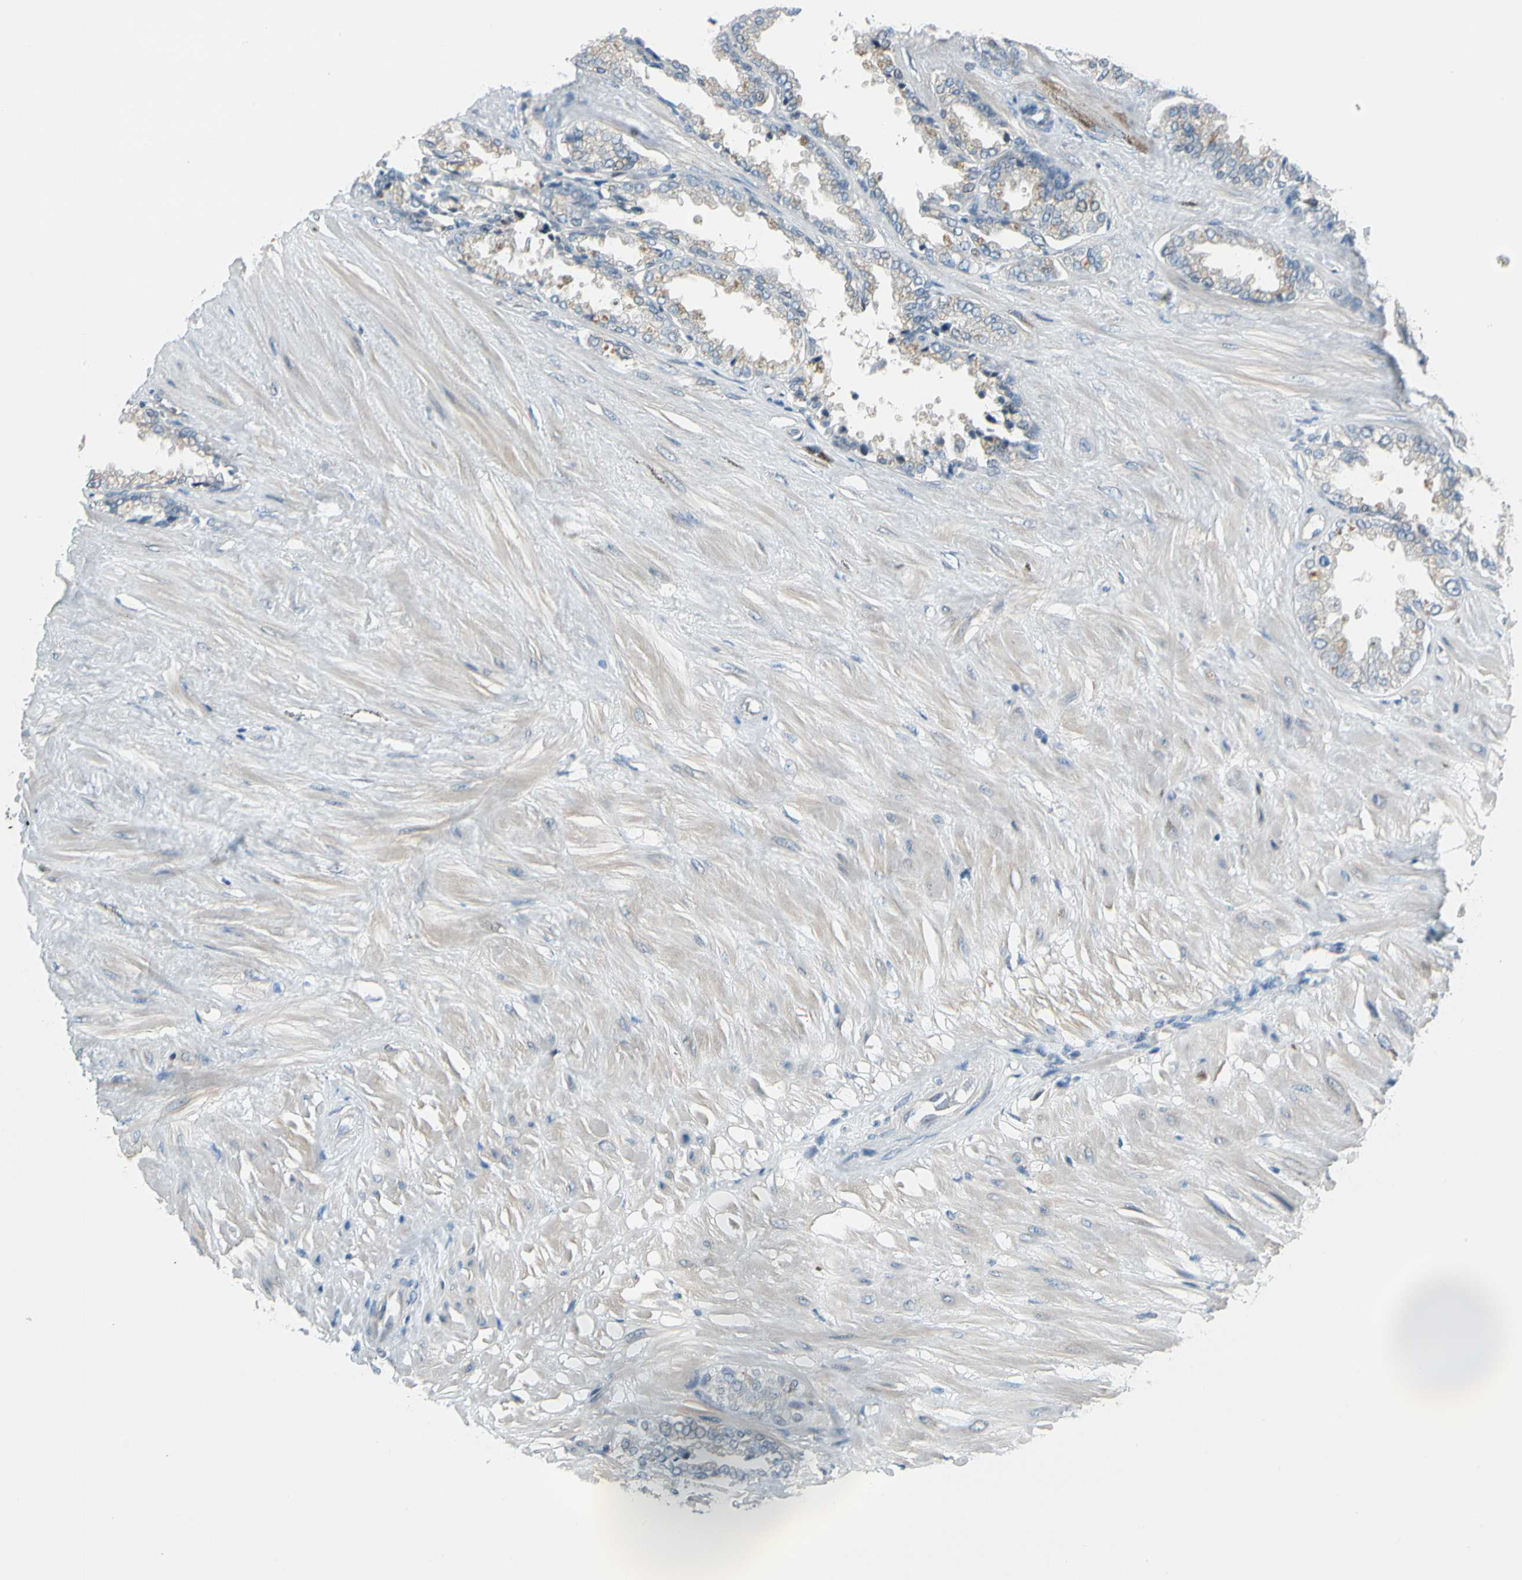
{"staining": {"intensity": "moderate", "quantity": "<25%", "location": "cytoplasmic/membranous"}, "tissue": "seminal vesicle", "cell_type": "Glandular cells", "image_type": "normal", "snomed": [{"axis": "morphology", "description": "Normal tissue, NOS"}, {"axis": "topography", "description": "Seminal veicle"}], "caption": "DAB immunohistochemical staining of normal seminal vesicle demonstrates moderate cytoplasmic/membranous protein staining in approximately <25% of glandular cells. The staining was performed using DAB, with brown indicating positive protein expression. Nuclei are stained blue with hematoxylin.", "gene": "STK40", "patient": {"sex": "male", "age": 46}}